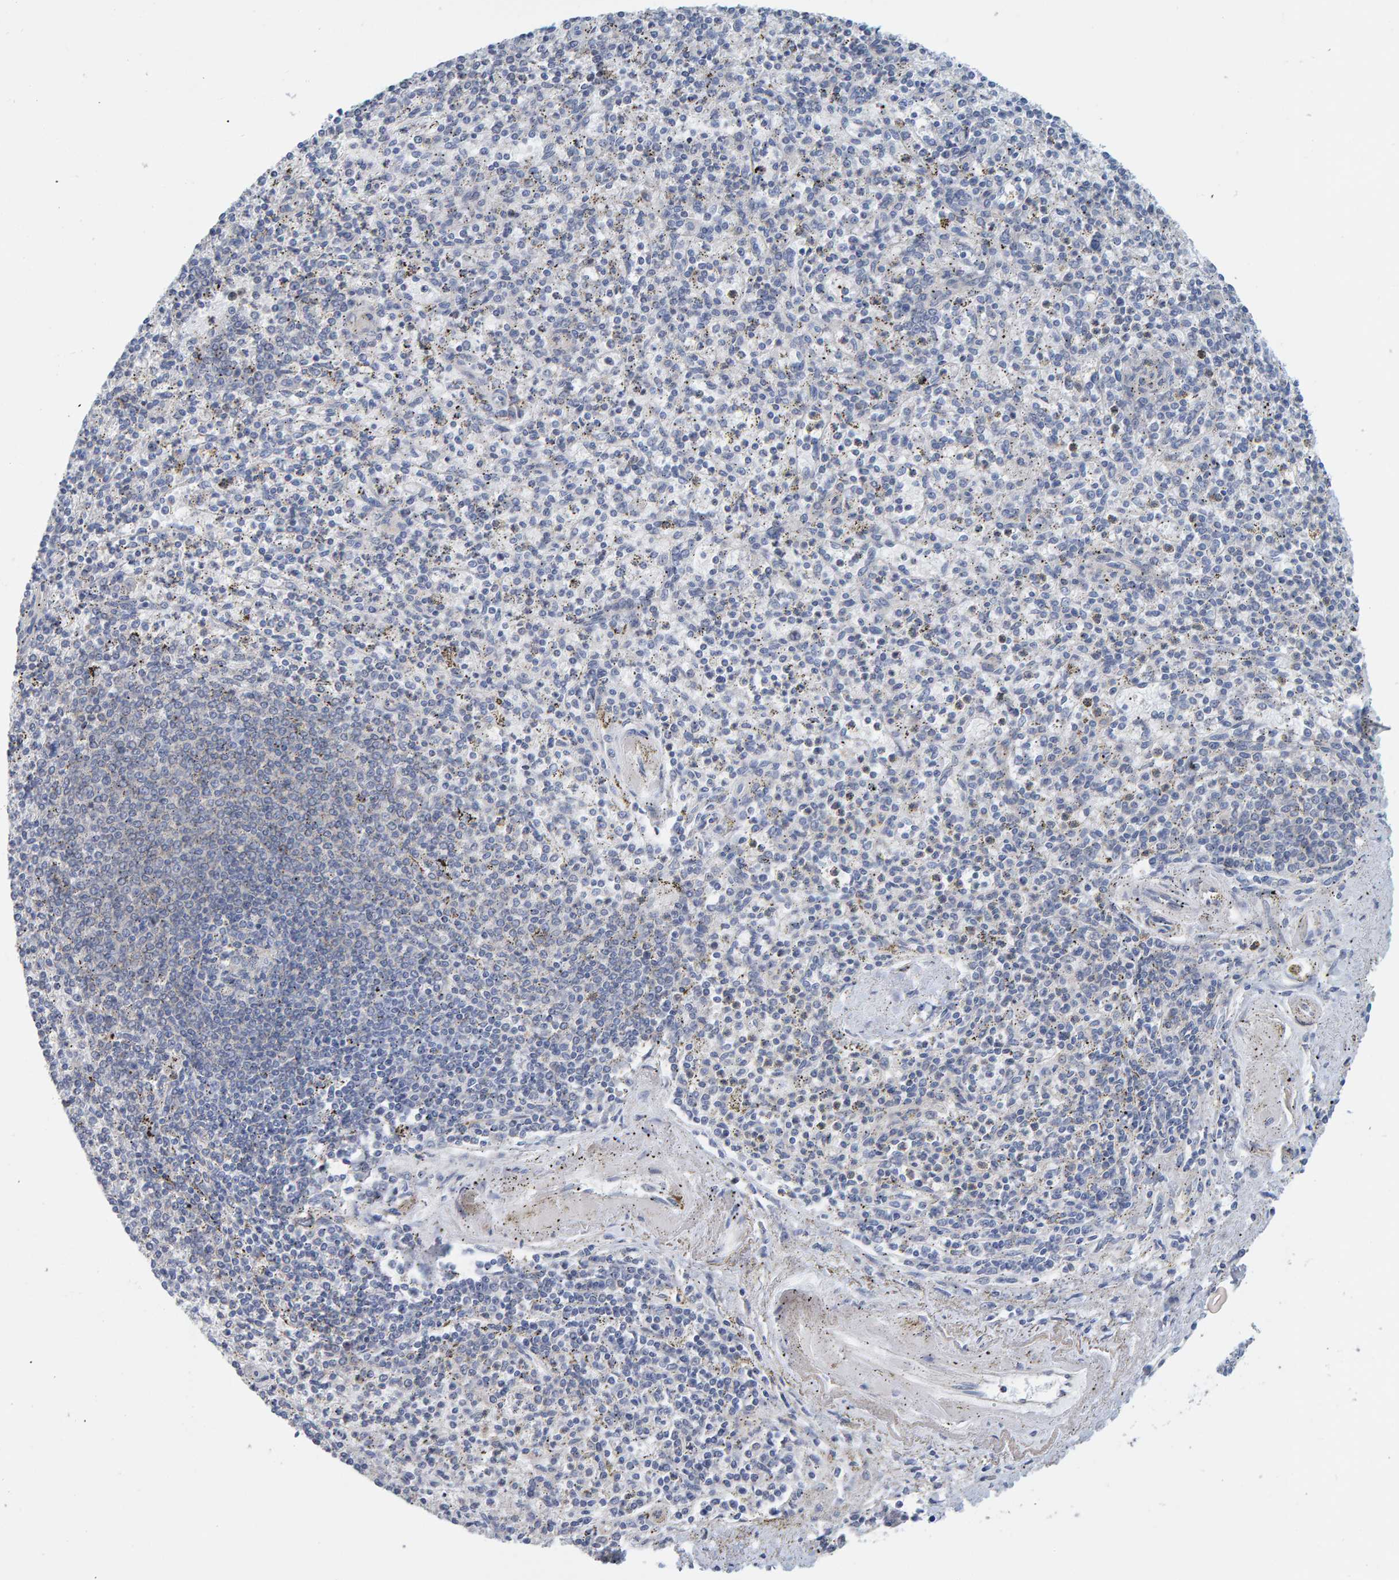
{"staining": {"intensity": "weak", "quantity": "<25%", "location": "cytoplasmic/membranous"}, "tissue": "spleen", "cell_type": "Cells in red pulp", "image_type": "normal", "snomed": [{"axis": "morphology", "description": "Normal tissue, NOS"}, {"axis": "topography", "description": "Spleen"}], "caption": "A high-resolution micrograph shows immunohistochemistry (IHC) staining of benign spleen, which displays no significant positivity in cells in red pulp.", "gene": "RGP1", "patient": {"sex": "male", "age": 72}}